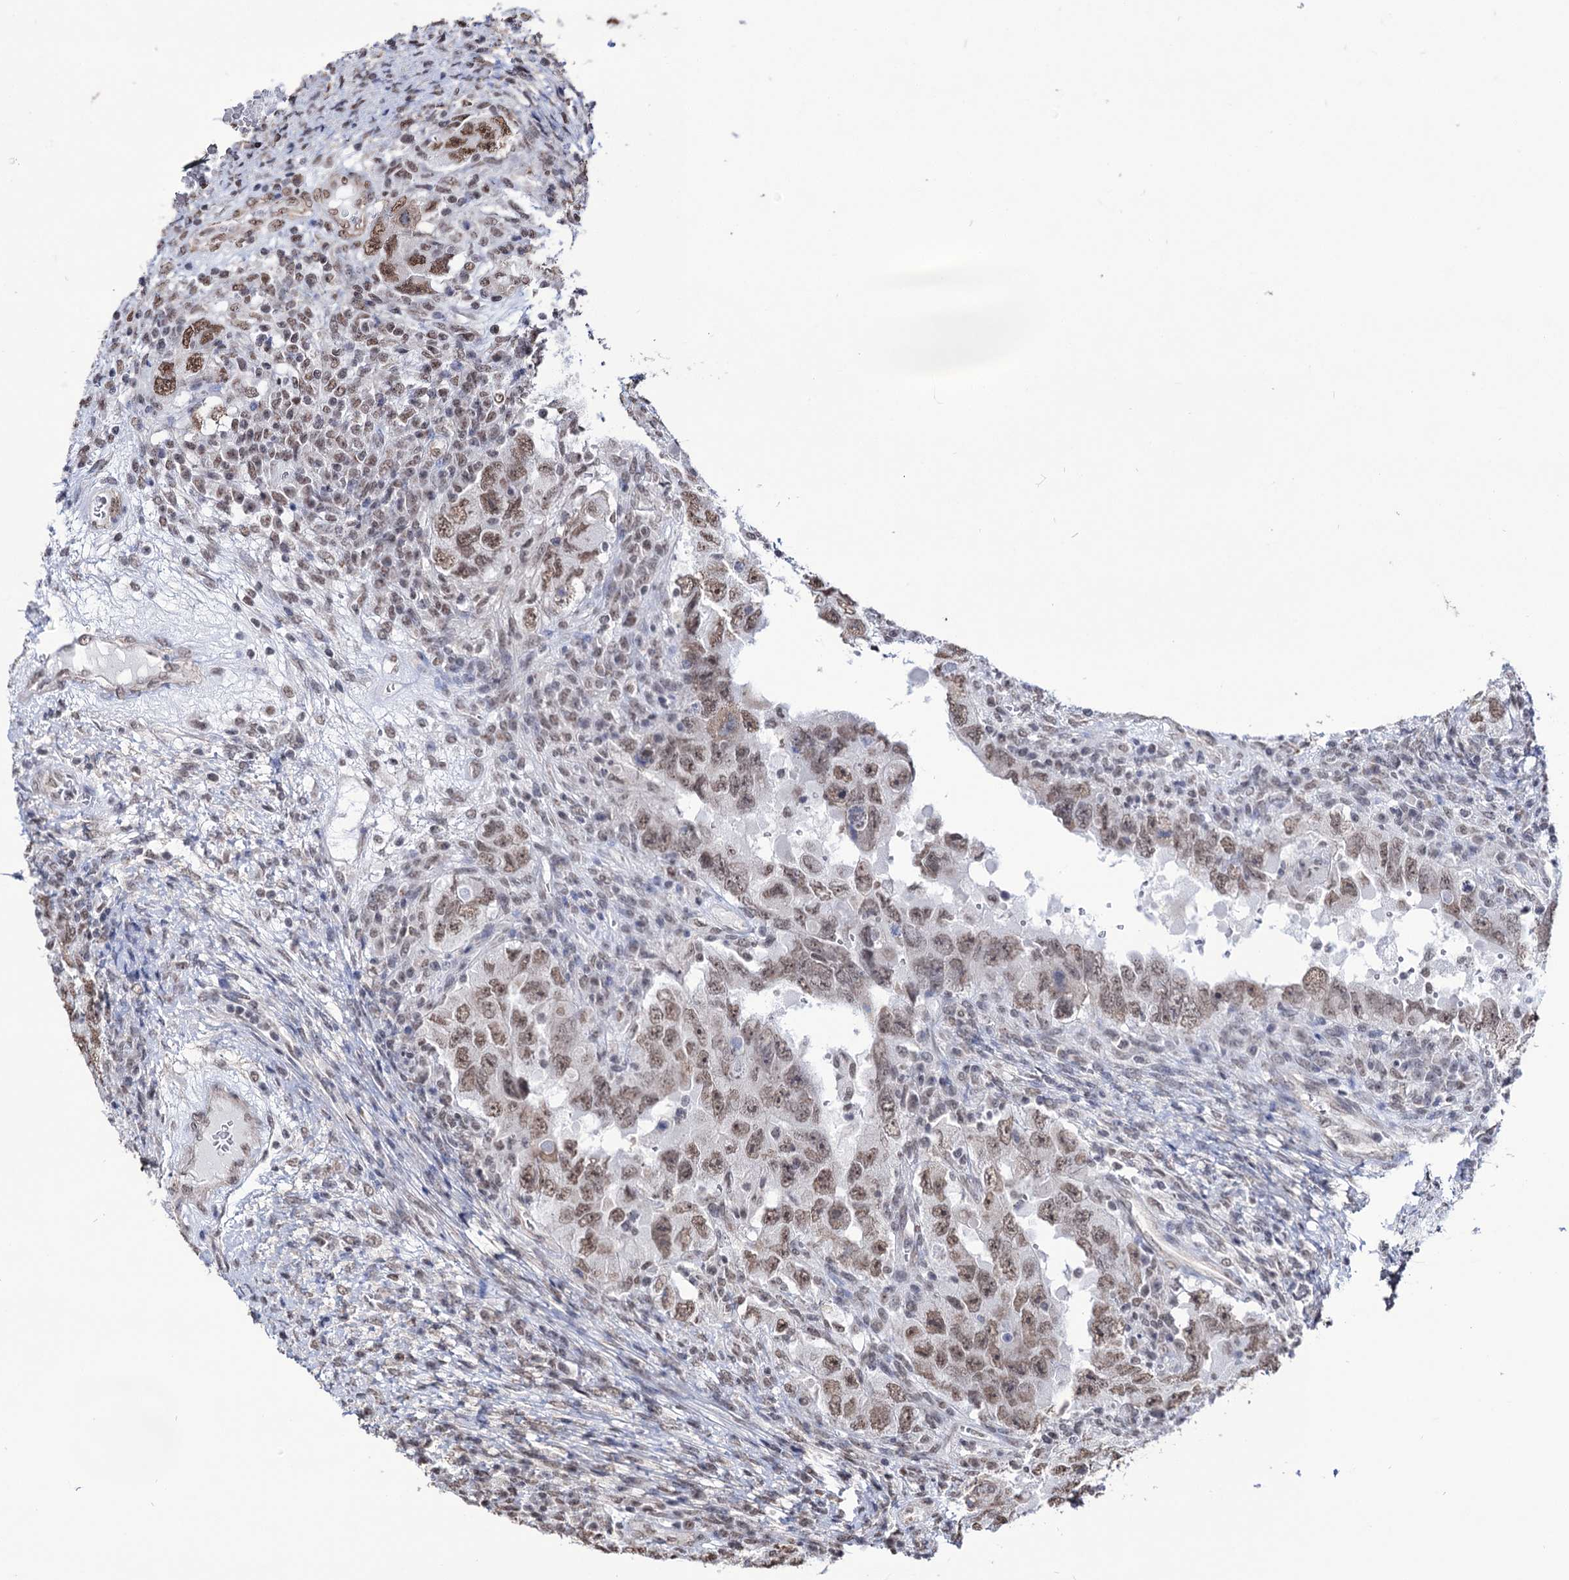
{"staining": {"intensity": "moderate", "quantity": ">75%", "location": "nuclear"}, "tissue": "testis cancer", "cell_type": "Tumor cells", "image_type": "cancer", "snomed": [{"axis": "morphology", "description": "Carcinoma, Embryonal, NOS"}, {"axis": "topography", "description": "Testis"}], "caption": "Immunohistochemistry (IHC) (DAB) staining of testis embryonal carcinoma exhibits moderate nuclear protein staining in about >75% of tumor cells.", "gene": "ABHD10", "patient": {"sex": "male", "age": 26}}